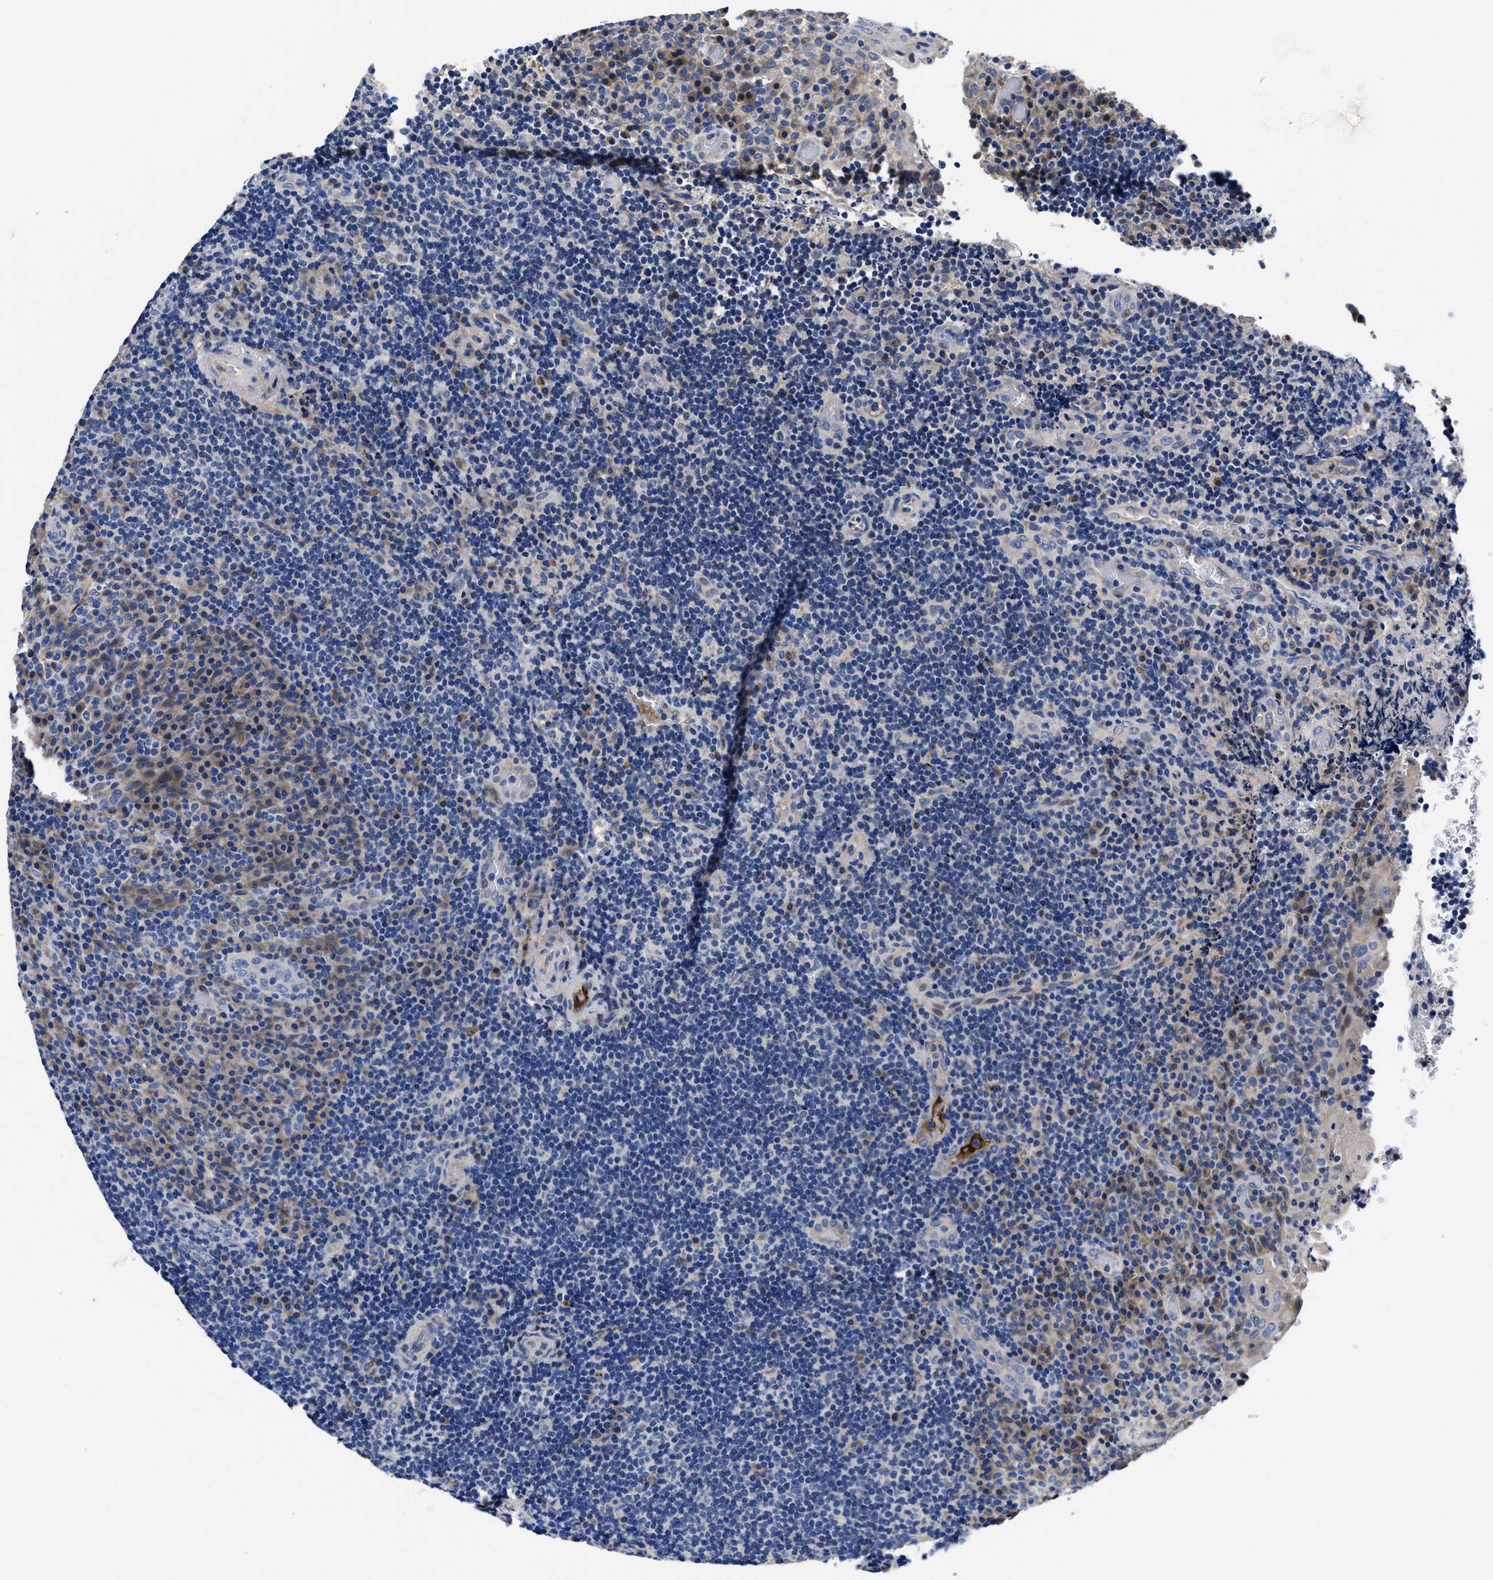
{"staining": {"intensity": "weak", "quantity": "<25%", "location": "cytoplasmic/membranous"}, "tissue": "lymphoma", "cell_type": "Tumor cells", "image_type": "cancer", "snomed": [{"axis": "morphology", "description": "Malignant lymphoma, non-Hodgkin's type, High grade"}, {"axis": "topography", "description": "Tonsil"}], "caption": "IHC photomicrograph of neoplastic tissue: high-grade malignant lymphoma, non-Hodgkin's type stained with DAB displays no significant protein positivity in tumor cells.", "gene": "DHRS13", "patient": {"sex": "female", "age": 36}}